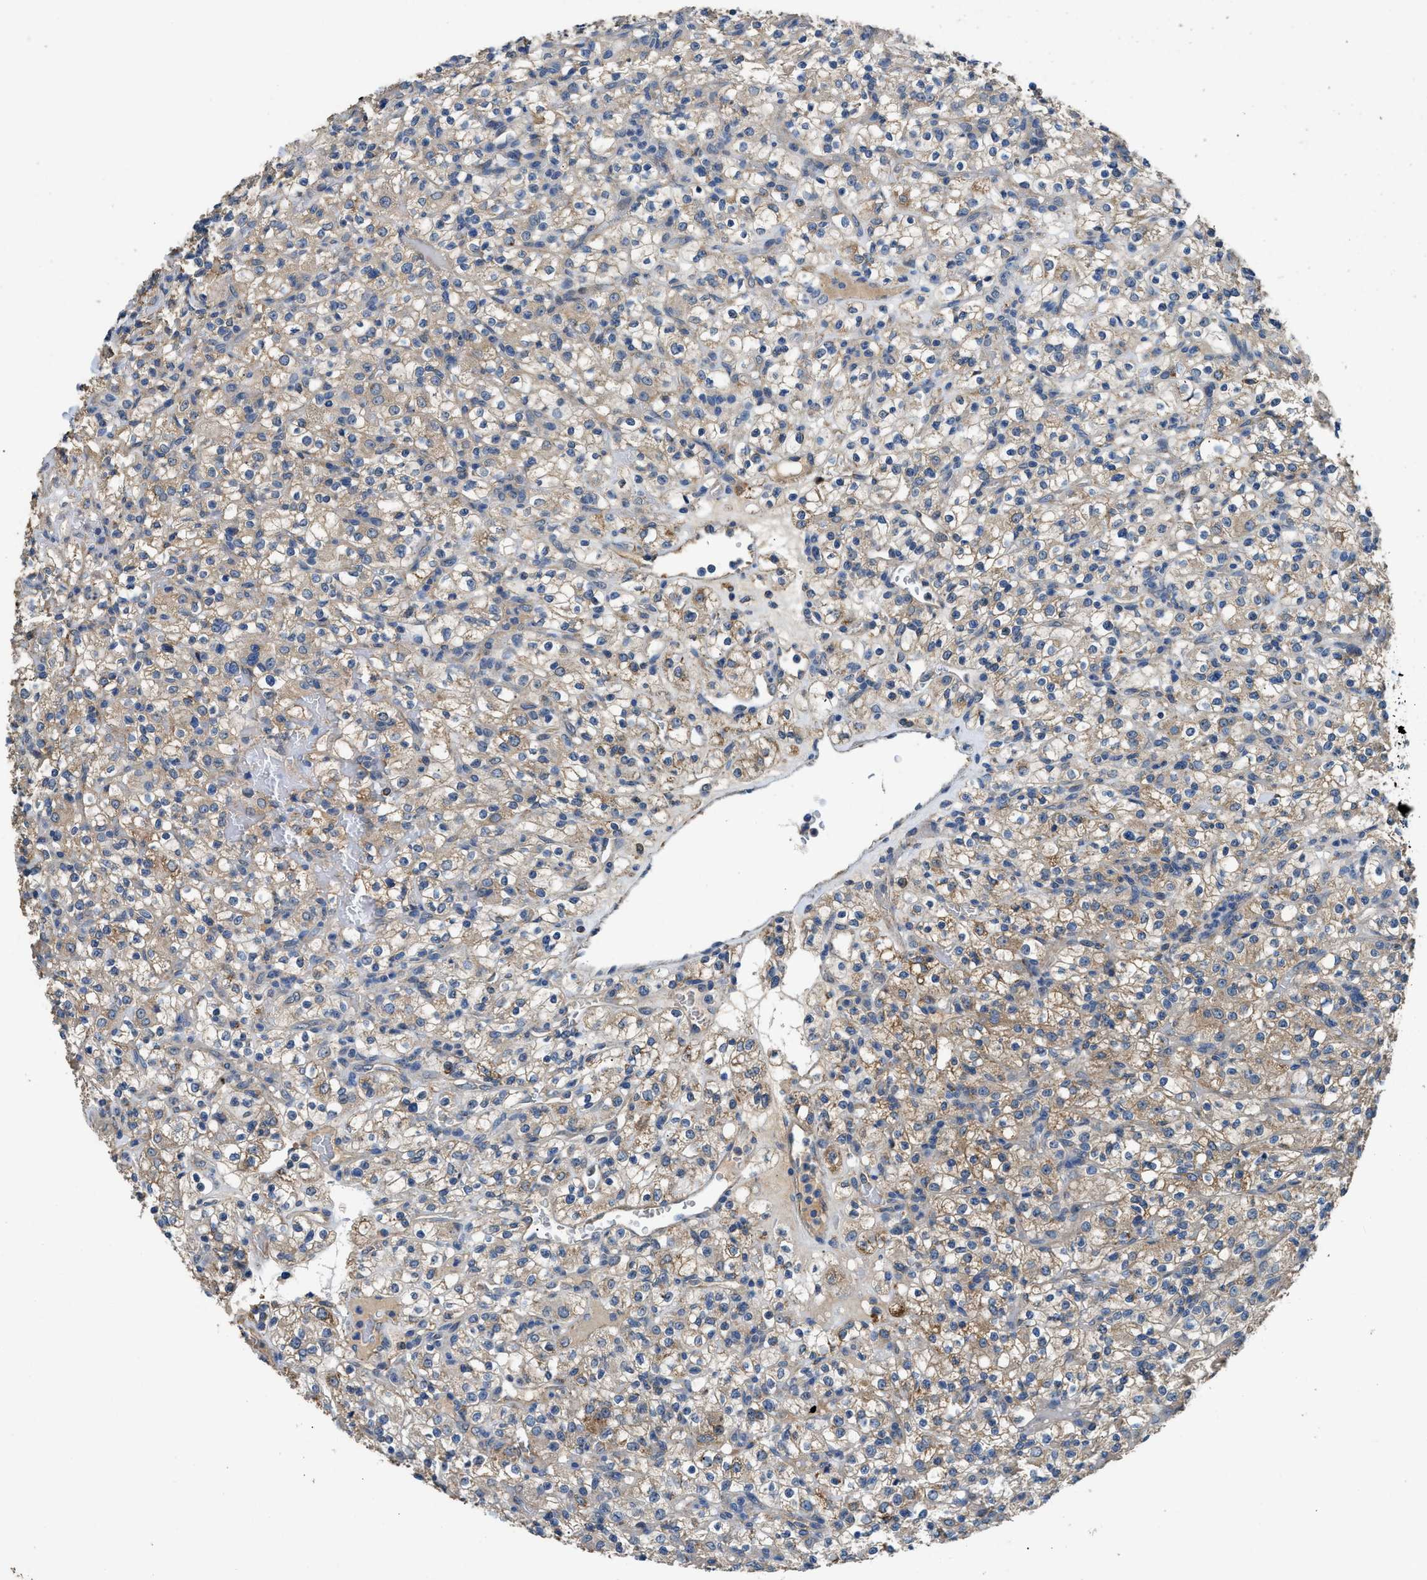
{"staining": {"intensity": "weak", "quantity": ">75%", "location": "cytoplasmic/membranous"}, "tissue": "renal cancer", "cell_type": "Tumor cells", "image_type": "cancer", "snomed": [{"axis": "morphology", "description": "Normal tissue, NOS"}, {"axis": "morphology", "description": "Adenocarcinoma, NOS"}, {"axis": "topography", "description": "Kidney"}], "caption": "High-power microscopy captured an immunohistochemistry image of adenocarcinoma (renal), revealing weak cytoplasmic/membranous positivity in about >75% of tumor cells.", "gene": "CDK15", "patient": {"sex": "female", "age": 72}}